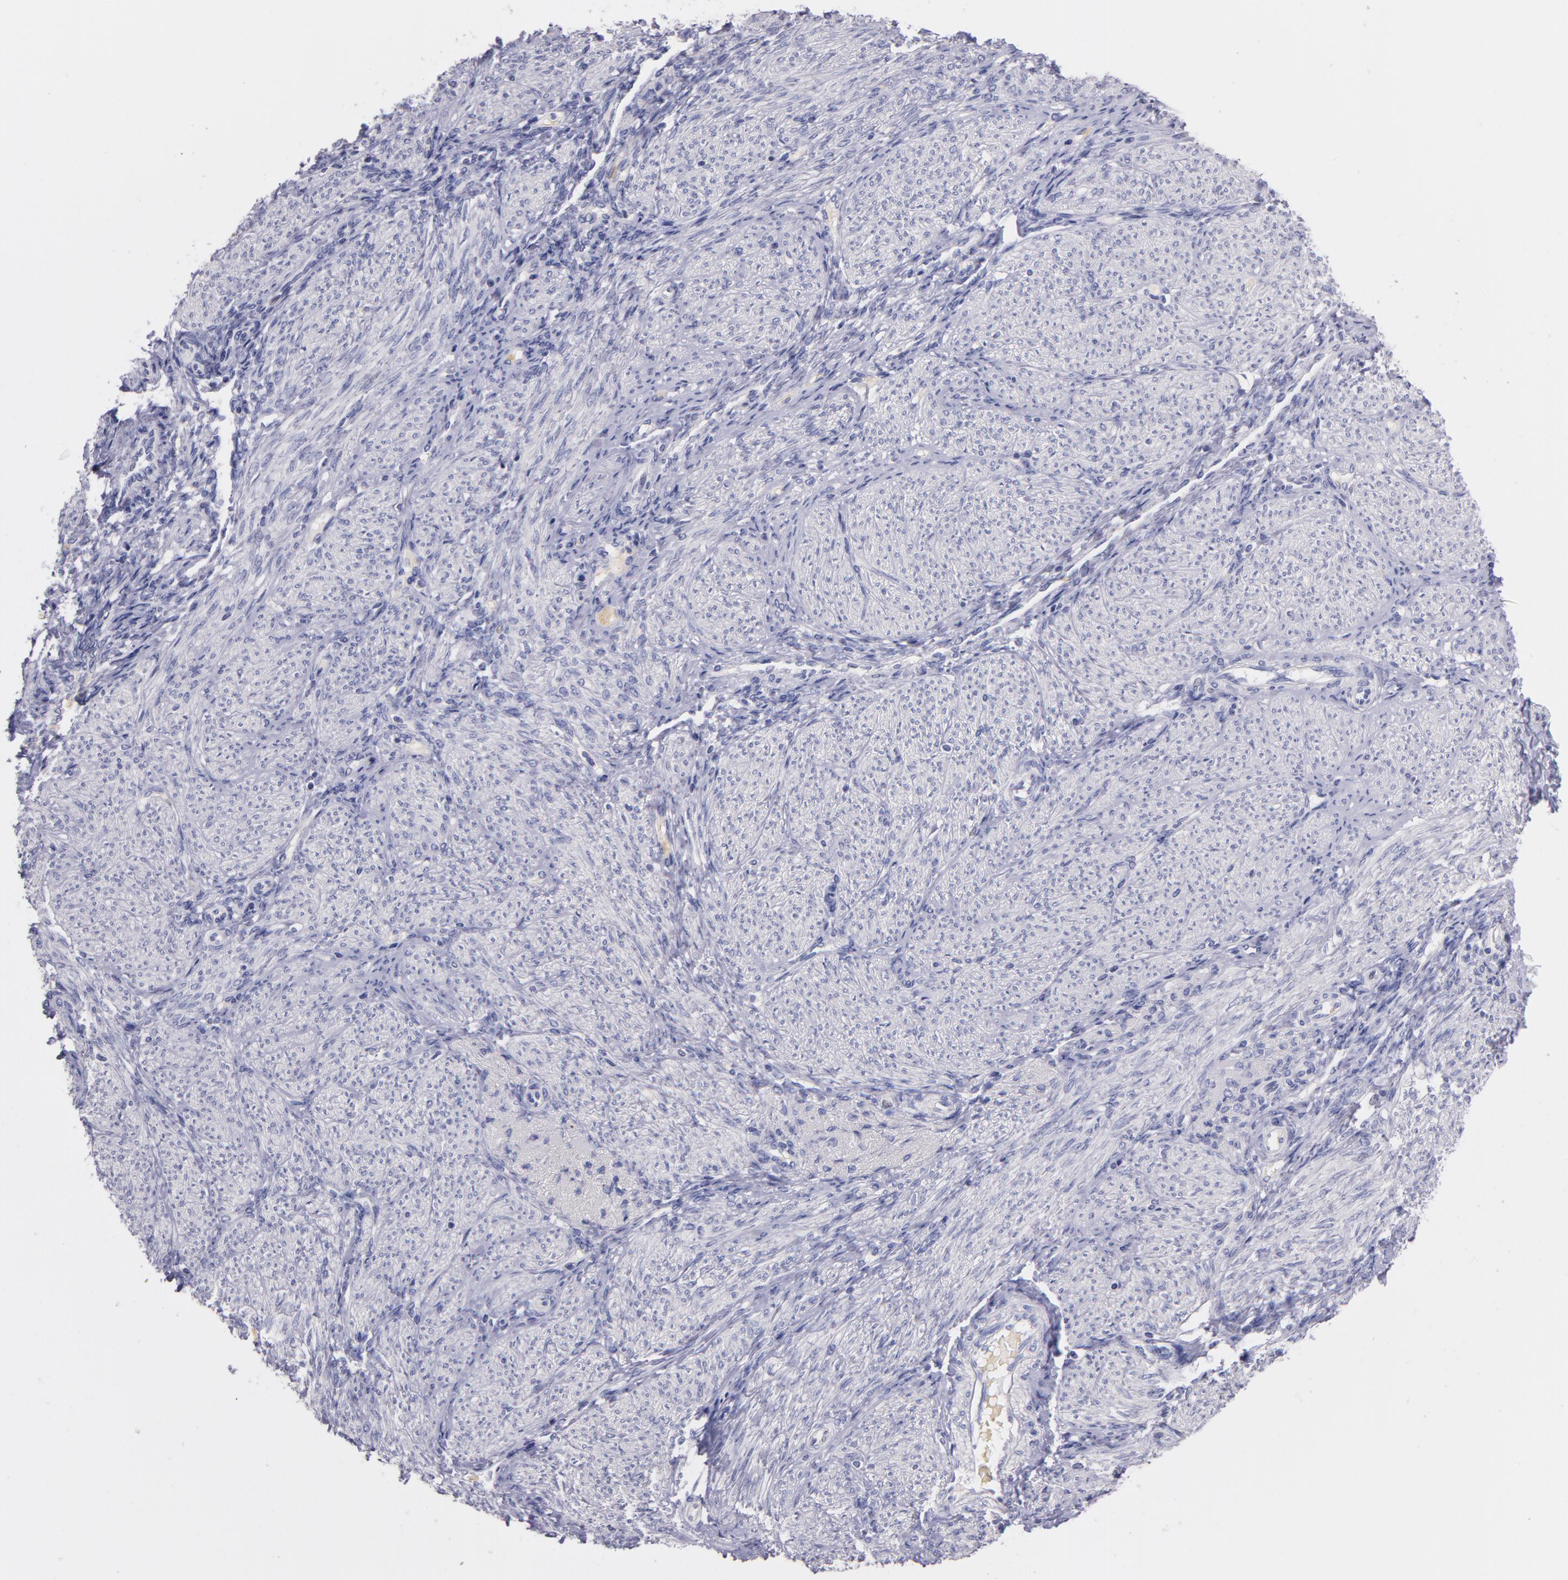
{"staining": {"intensity": "negative", "quantity": "none", "location": "none"}, "tissue": "endometrium", "cell_type": "Cells in endometrial stroma", "image_type": "normal", "snomed": [{"axis": "morphology", "description": "Normal tissue, NOS"}, {"axis": "topography", "description": "Endometrium"}], "caption": "The photomicrograph shows no significant positivity in cells in endometrial stroma of endometrium.", "gene": "CD44", "patient": {"sex": "female", "age": 36}}